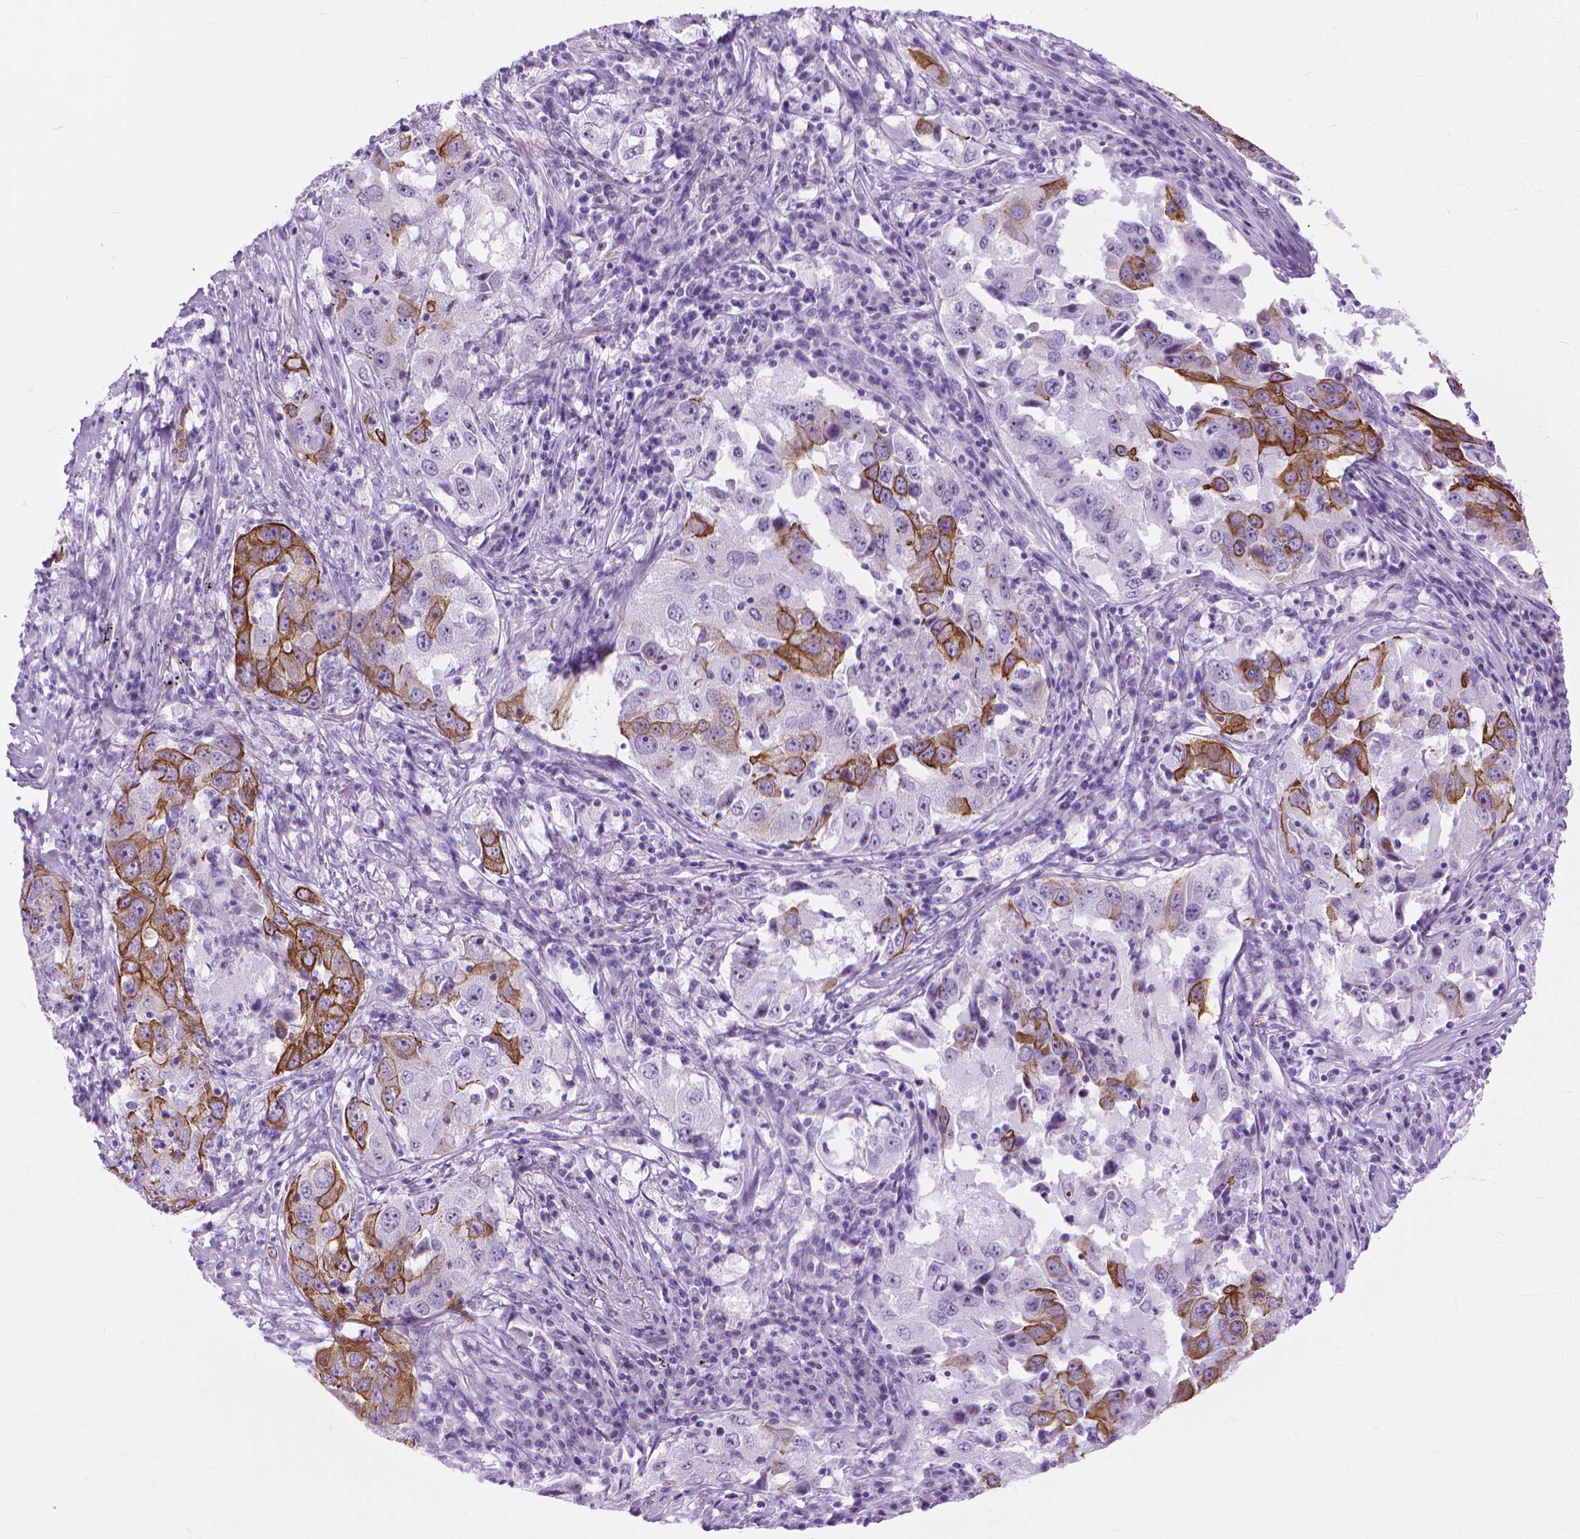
{"staining": {"intensity": "strong", "quantity": "25%-75%", "location": "cytoplasmic/membranous"}, "tissue": "lung cancer", "cell_type": "Tumor cells", "image_type": "cancer", "snomed": [{"axis": "morphology", "description": "Adenocarcinoma, NOS"}, {"axis": "topography", "description": "Lung"}], "caption": "This micrograph reveals immunohistochemistry (IHC) staining of lung adenocarcinoma, with high strong cytoplasmic/membranous positivity in approximately 25%-75% of tumor cells.", "gene": "HTR2B", "patient": {"sex": "male", "age": 73}}